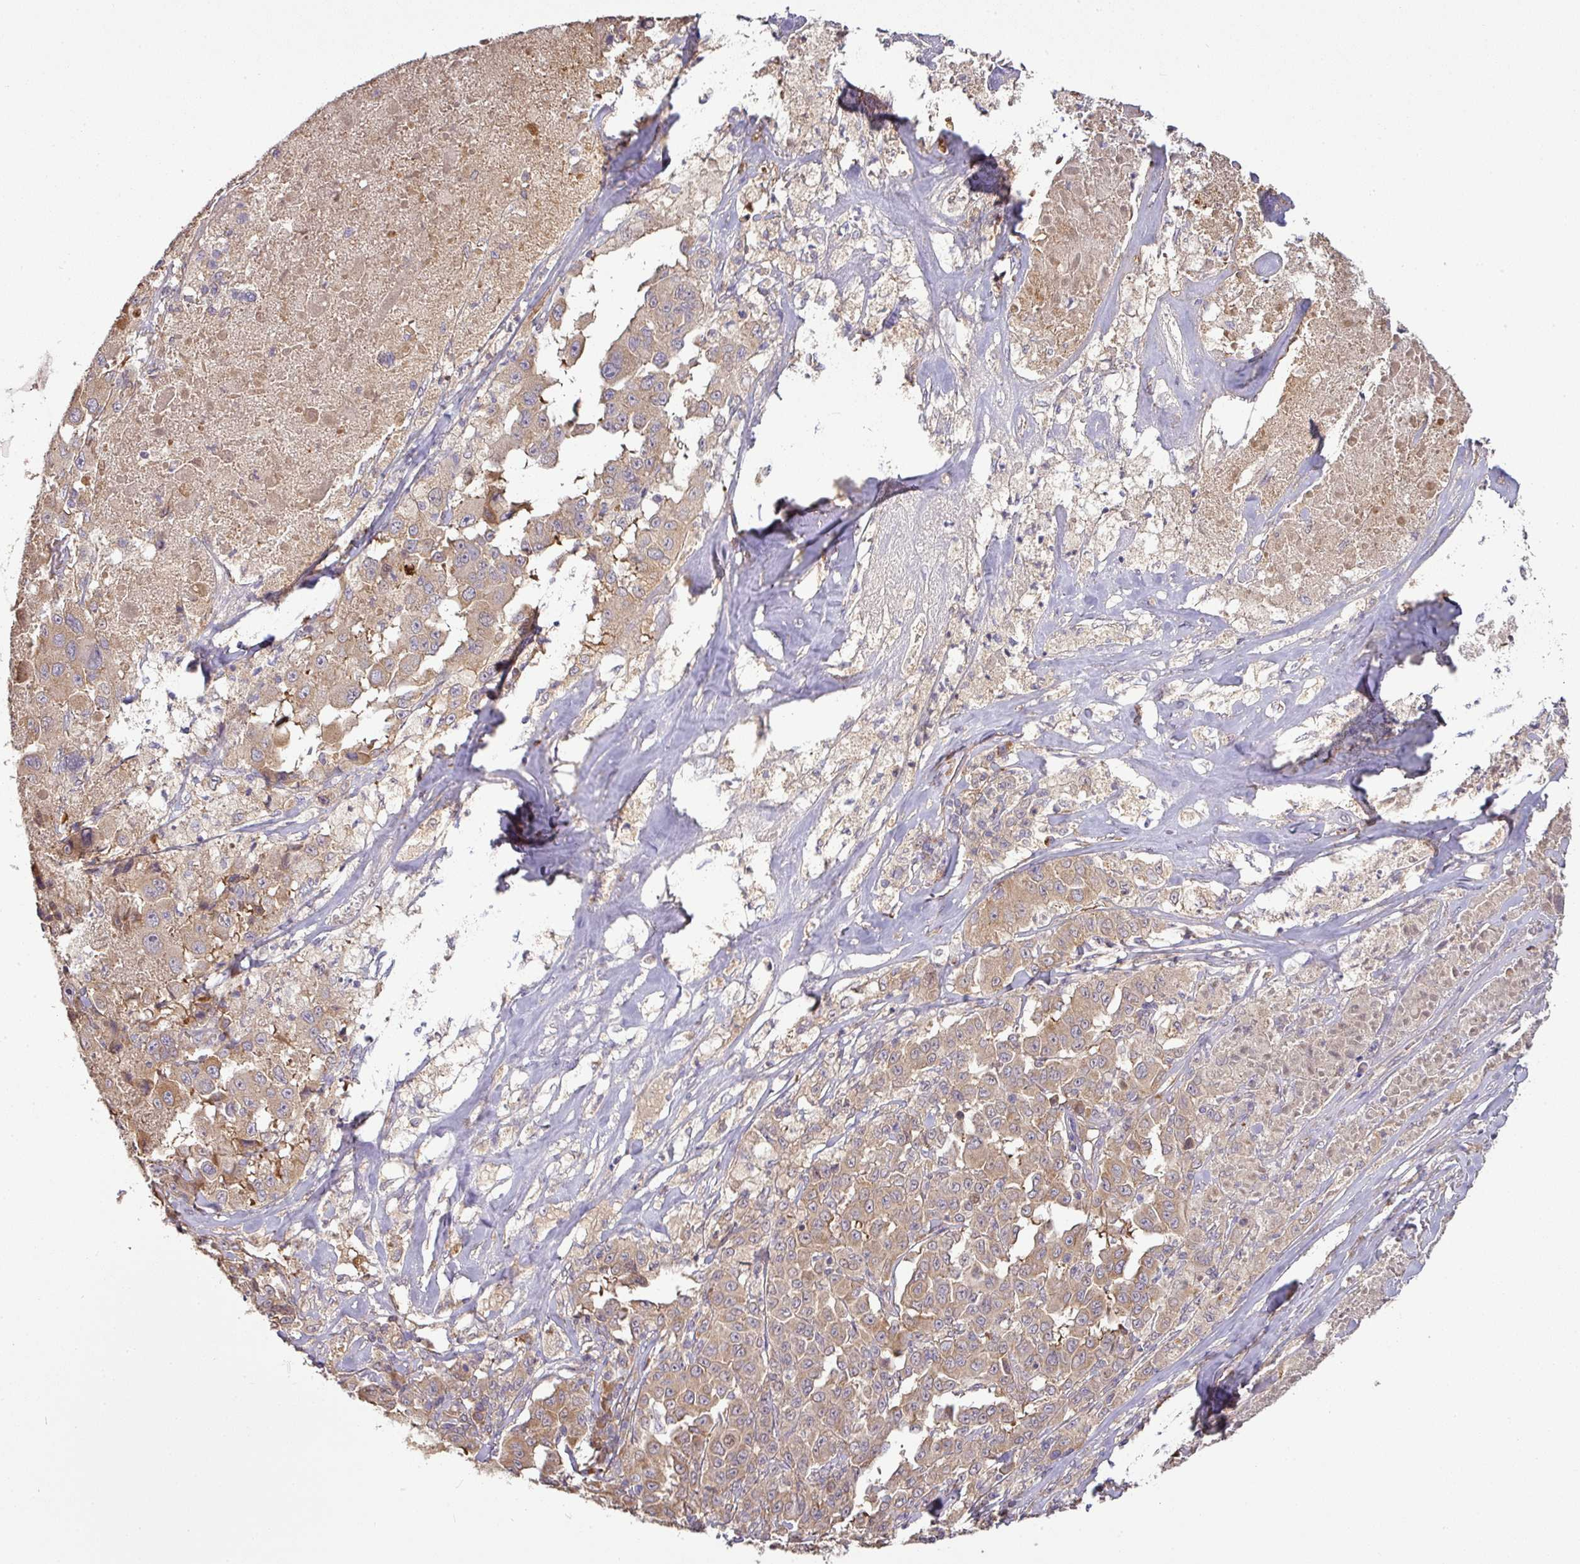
{"staining": {"intensity": "moderate", "quantity": "25%-75%", "location": "cytoplasmic/membranous"}, "tissue": "melanoma", "cell_type": "Tumor cells", "image_type": "cancer", "snomed": [{"axis": "morphology", "description": "Malignant melanoma, Metastatic site"}, {"axis": "topography", "description": "Lymph node"}], "caption": "Malignant melanoma (metastatic site) tissue displays moderate cytoplasmic/membranous staining in approximately 25%-75% of tumor cells, visualized by immunohistochemistry.", "gene": "GALP", "patient": {"sex": "male", "age": 62}}